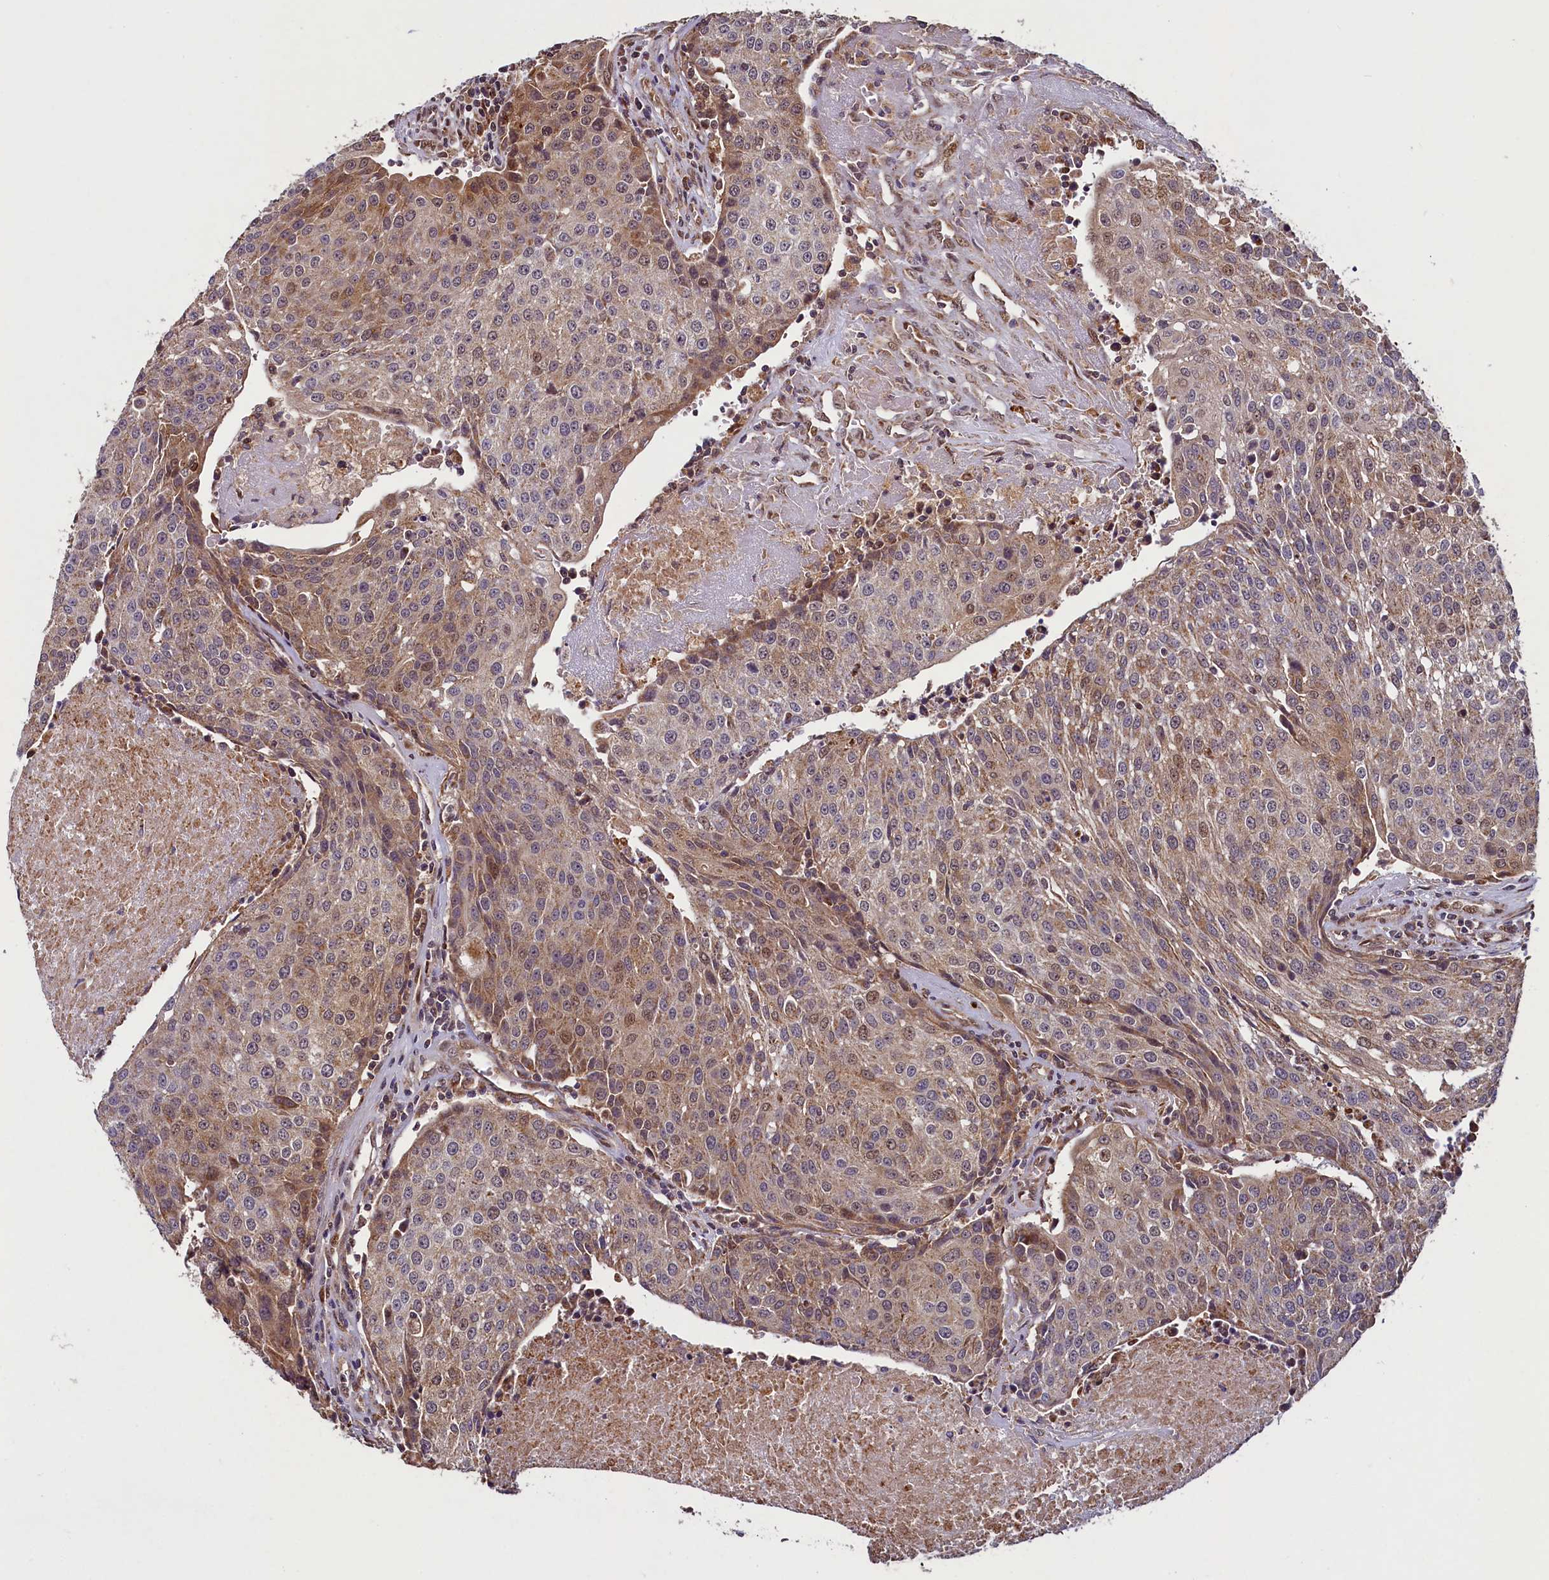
{"staining": {"intensity": "moderate", "quantity": "25%-75%", "location": "cytoplasmic/membranous,nuclear"}, "tissue": "urothelial cancer", "cell_type": "Tumor cells", "image_type": "cancer", "snomed": [{"axis": "morphology", "description": "Urothelial carcinoma, High grade"}, {"axis": "topography", "description": "Urinary bladder"}], "caption": "Immunohistochemical staining of human urothelial cancer exhibits medium levels of moderate cytoplasmic/membranous and nuclear protein staining in about 25%-75% of tumor cells. The staining was performed using DAB, with brown indicating positive protein expression. Nuclei are stained blue with hematoxylin.", "gene": "ZNF577", "patient": {"sex": "female", "age": 85}}